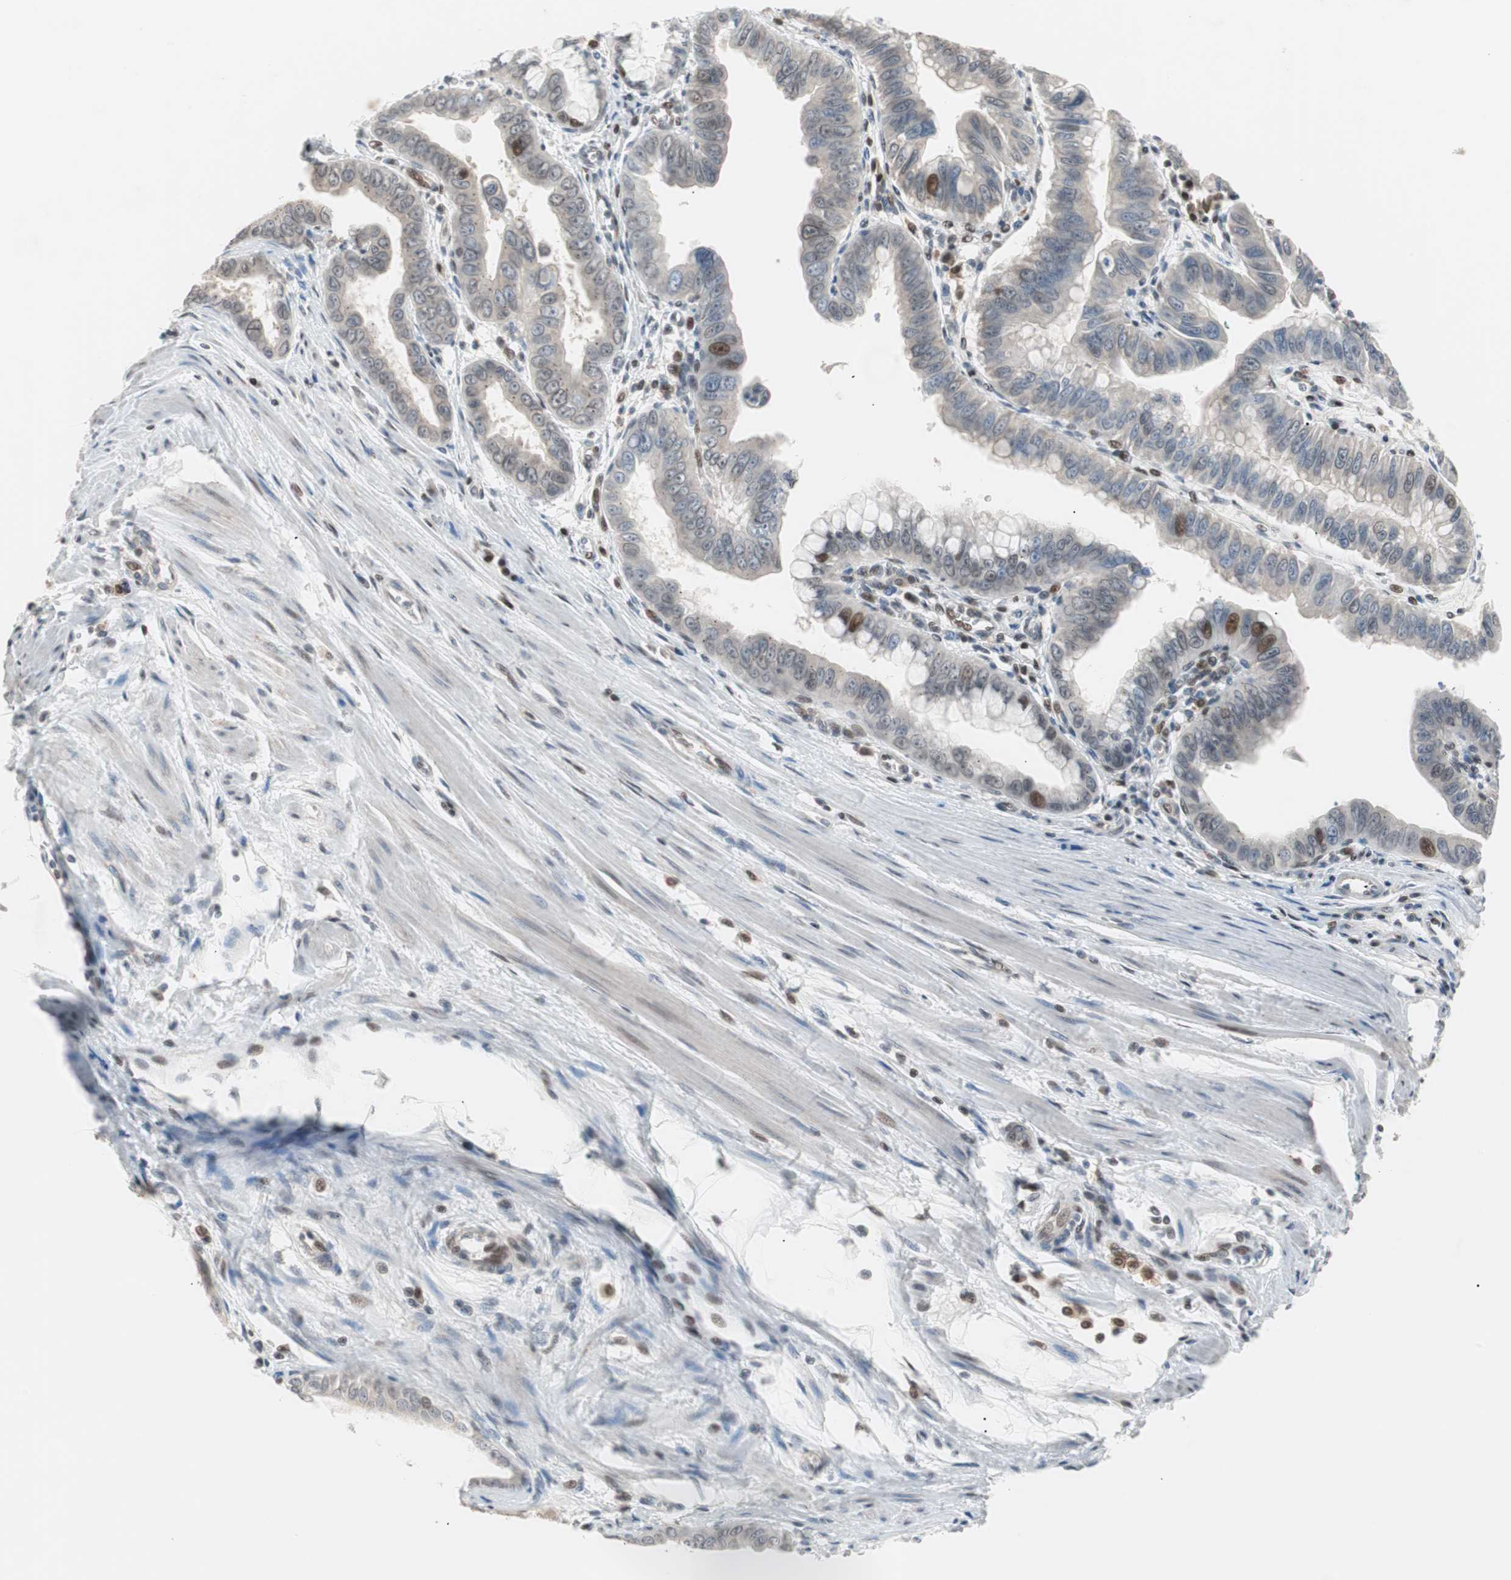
{"staining": {"intensity": "moderate", "quantity": "<25%", "location": "nuclear"}, "tissue": "pancreatic cancer", "cell_type": "Tumor cells", "image_type": "cancer", "snomed": [{"axis": "morphology", "description": "Normal tissue, NOS"}, {"axis": "topography", "description": "Lymph node"}], "caption": "Immunohistochemical staining of pancreatic cancer shows moderate nuclear protein staining in about <25% of tumor cells.", "gene": "POLH", "patient": {"sex": "male", "age": 50}}